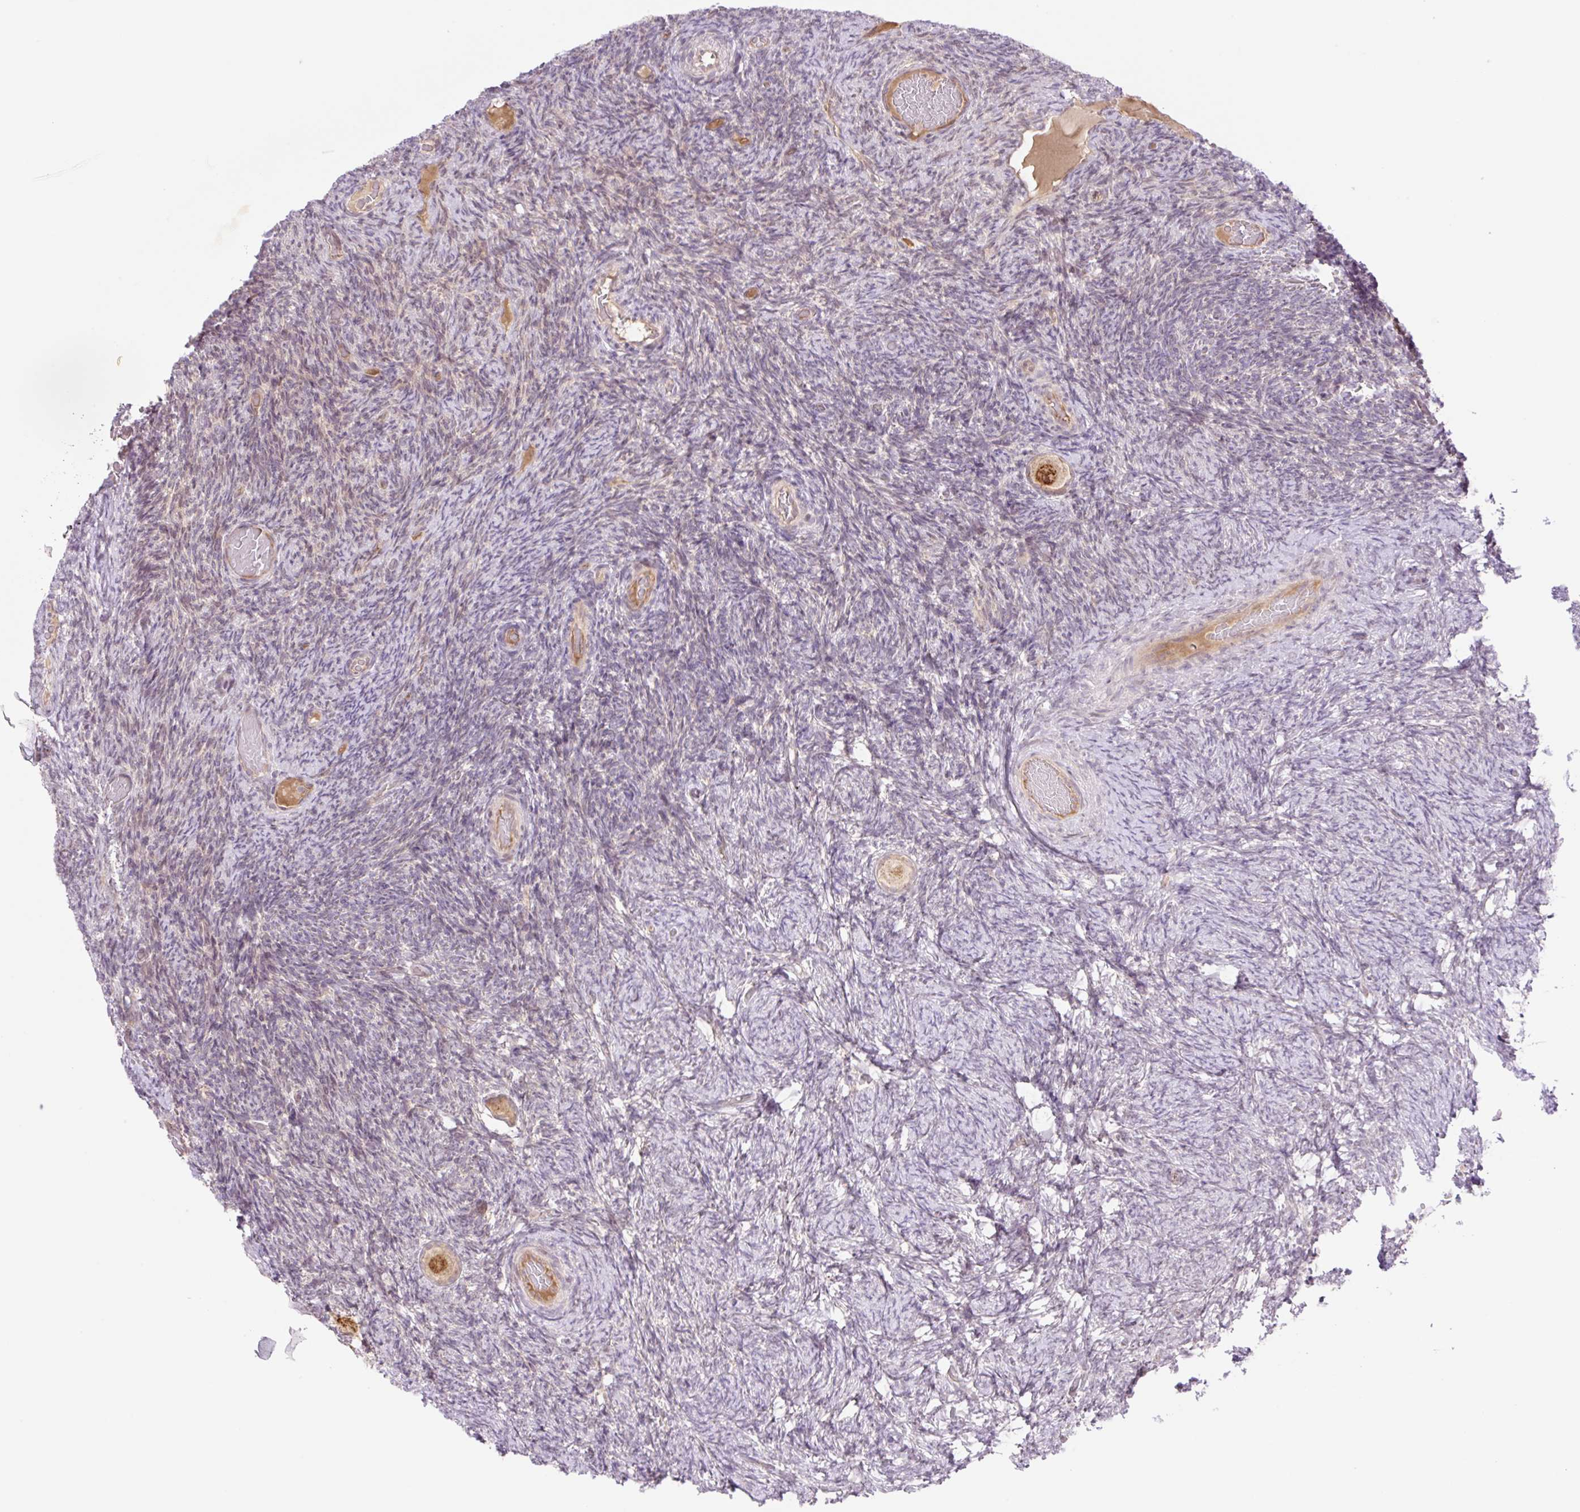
{"staining": {"intensity": "moderate", "quantity": ">75%", "location": "nuclear"}, "tissue": "ovary", "cell_type": "Follicle cells", "image_type": "normal", "snomed": [{"axis": "morphology", "description": "Normal tissue, NOS"}, {"axis": "topography", "description": "Ovary"}], "caption": "Immunohistochemistry (IHC) of unremarkable human ovary shows medium levels of moderate nuclear expression in approximately >75% of follicle cells.", "gene": "VPS25", "patient": {"sex": "female", "age": 34}}